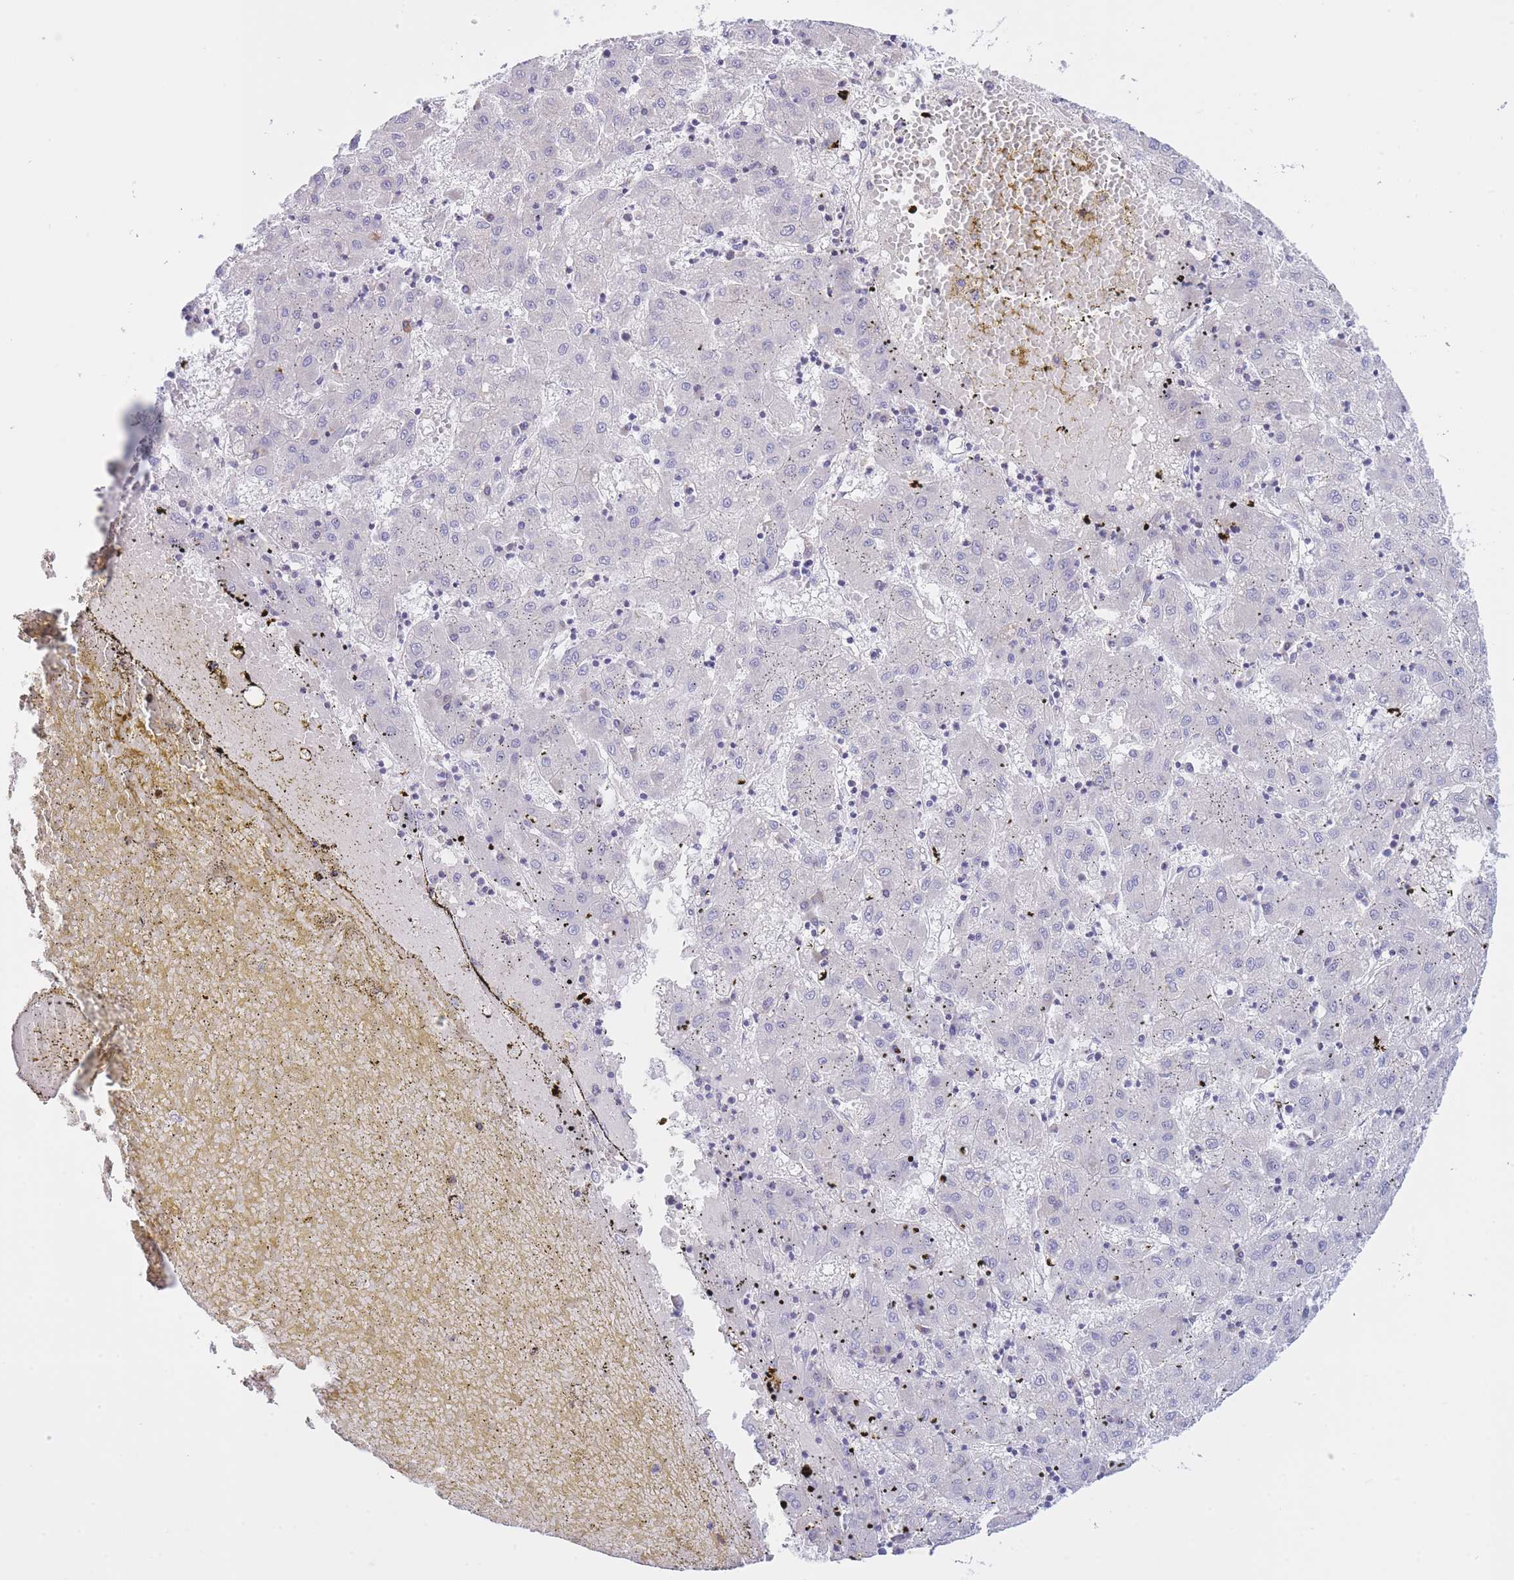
{"staining": {"intensity": "negative", "quantity": "none", "location": "none"}, "tissue": "liver cancer", "cell_type": "Tumor cells", "image_type": "cancer", "snomed": [{"axis": "morphology", "description": "Carcinoma, Hepatocellular, NOS"}, {"axis": "topography", "description": "Liver"}], "caption": "Liver cancer was stained to show a protein in brown. There is no significant staining in tumor cells. The staining was performed using DAB (3,3'-diaminobenzidine) to visualize the protein expression in brown, while the nuclei were stained in blue with hematoxylin (Magnification: 20x).", "gene": "NANP", "patient": {"sex": "male", "age": 72}}